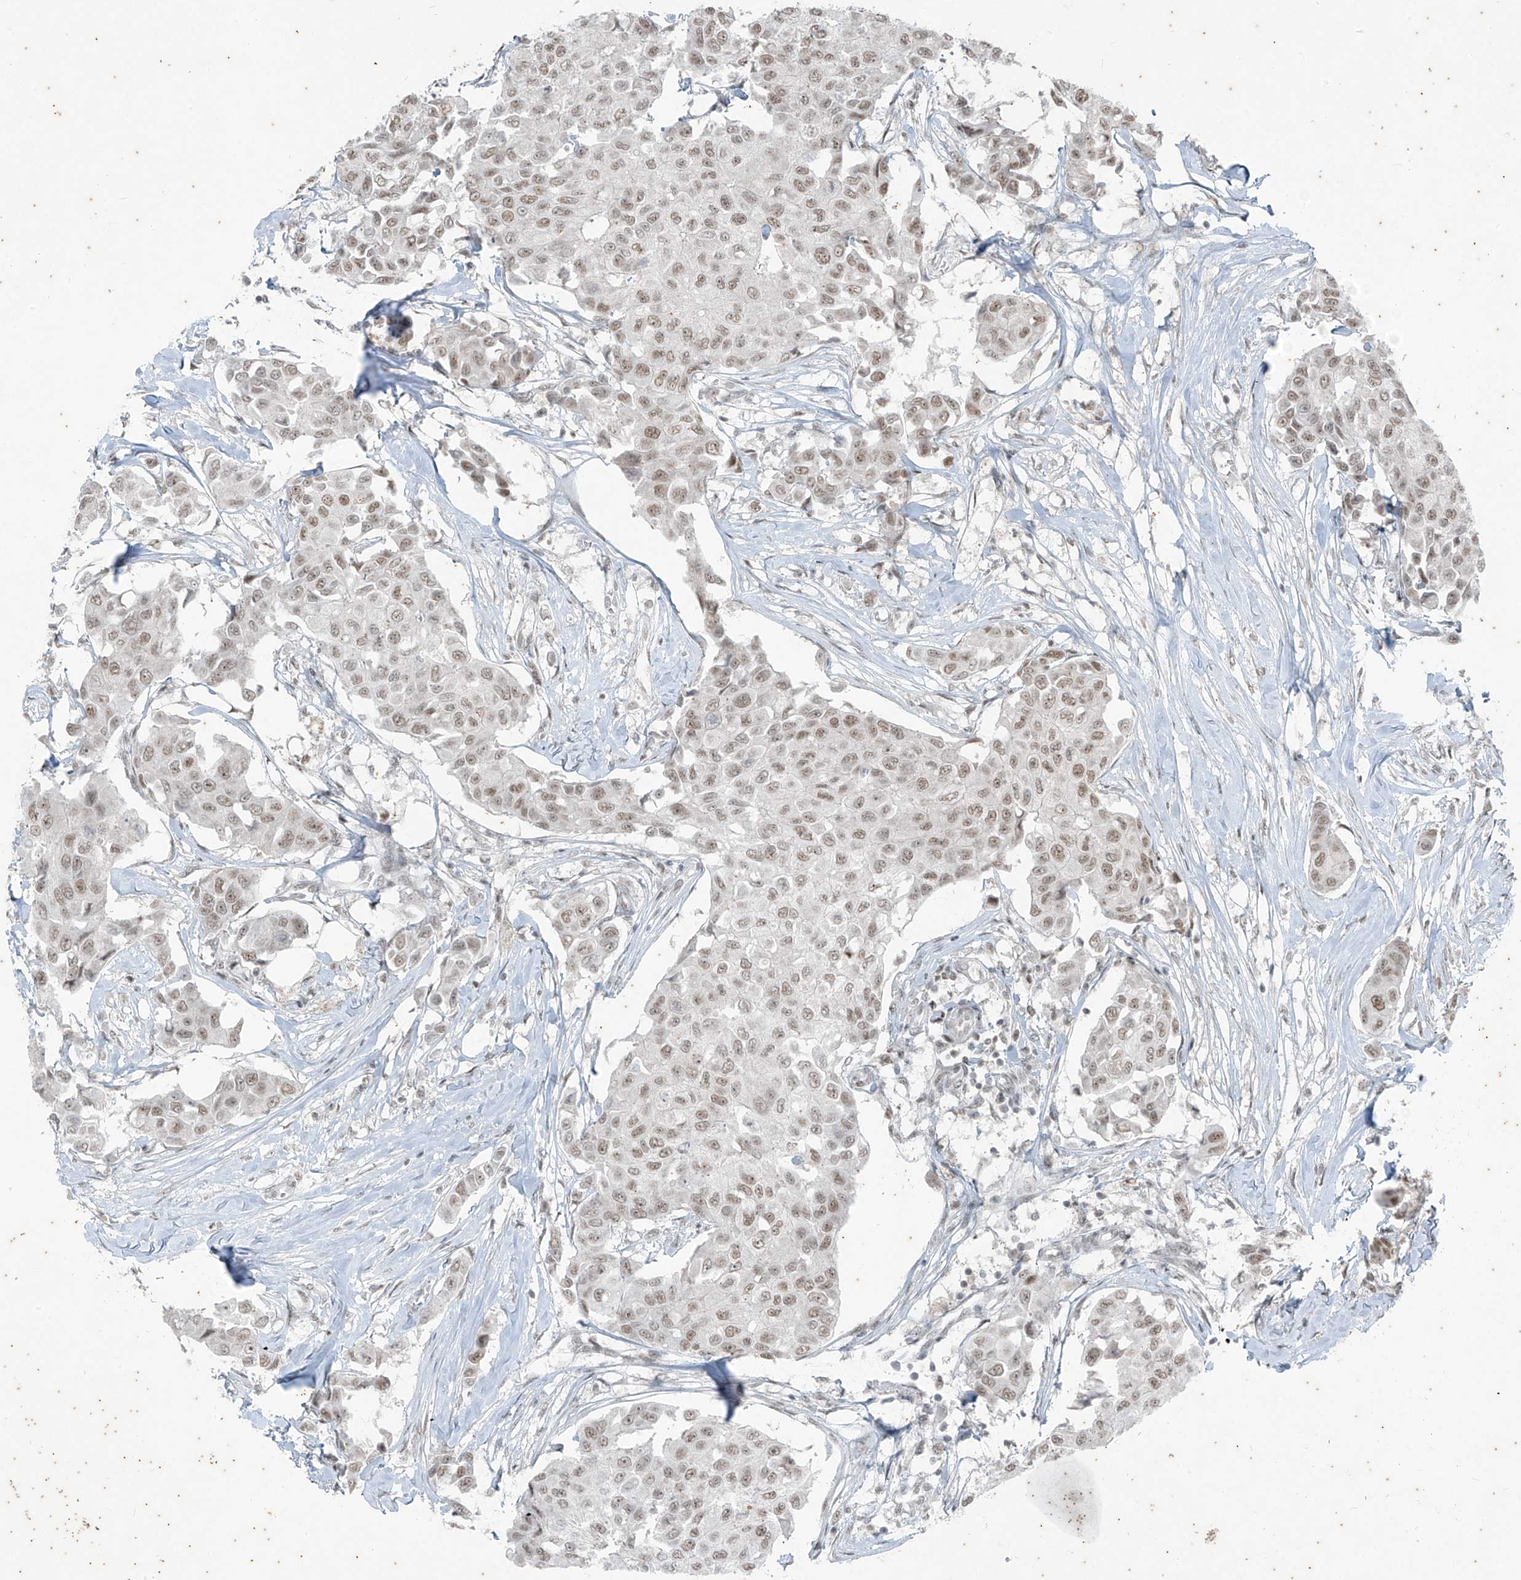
{"staining": {"intensity": "weak", "quantity": ">75%", "location": "nuclear"}, "tissue": "breast cancer", "cell_type": "Tumor cells", "image_type": "cancer", "snomed": [{"axis": "morphology", "description": "Duct carcinoma"}, {"axis": "topography", "description": "Breast"}], "caption": "Protein analysis of breast infiltrating ductal carcinoma tissue displays weak nuclear expression in about >75% of tumor cells. (IHC, brightfield microscopy, high magnification).", "gene": "ZNF354B", "patient": {"sex": "female", "age": 80}}